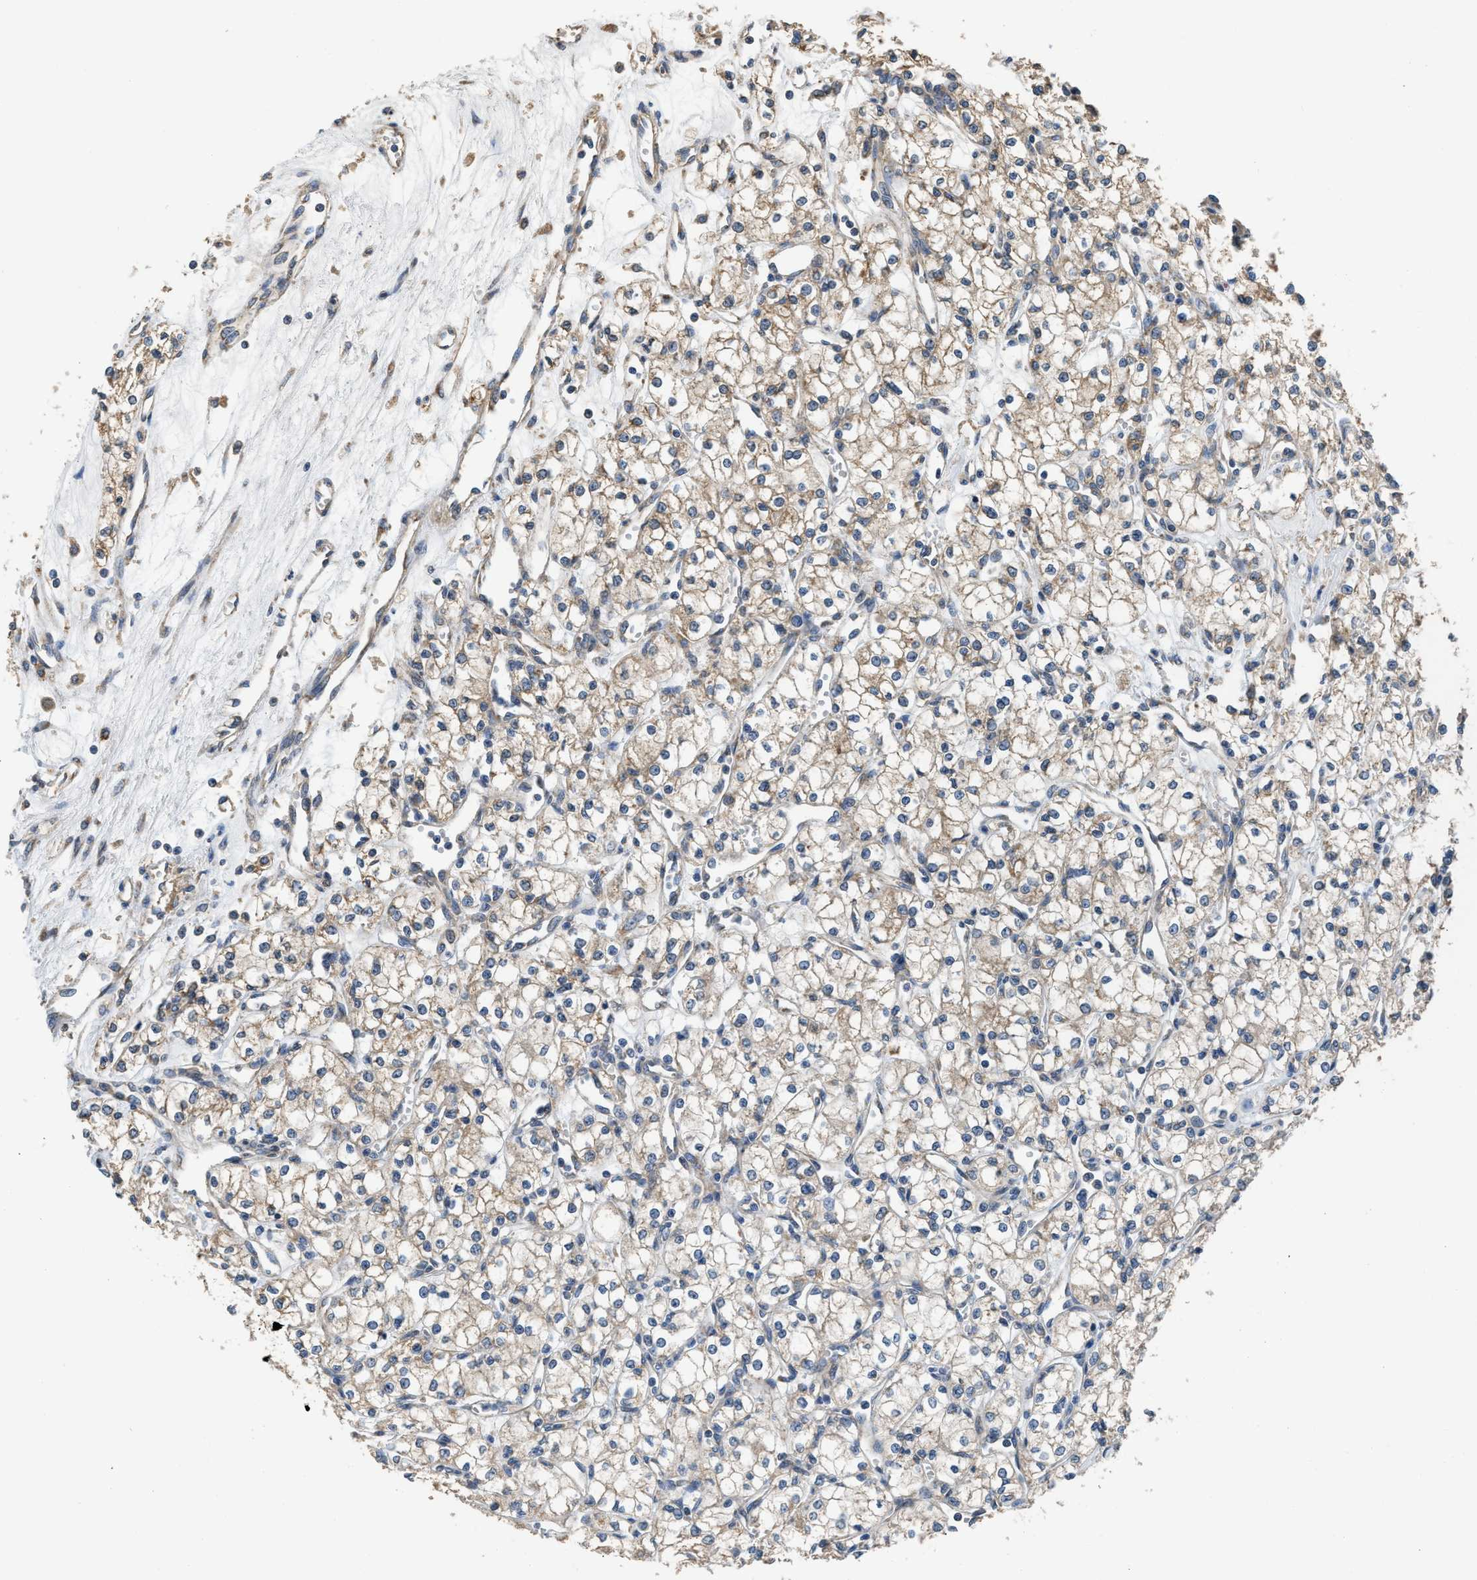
{"staining": {"intensity": "weak", "quantity": ">75%", "location": "cytoplasmic/membranous"}, "tissue": "renal cancer", "cell_type": "Tumor cells", "image_type": "cancer", "snomed": [{"axis": "morphology", "description": "Adenocarcinoma, NOS"}, {"axis": "topography", "description": "Kidney"}], "caption": "Renal cancer stained with a brown dye shows weak cytoplasmic/membranous positive expression in about >75% of tumor cells.", "gene": "TMEM150A", "patient": {"sex": "male", "age": 59}}